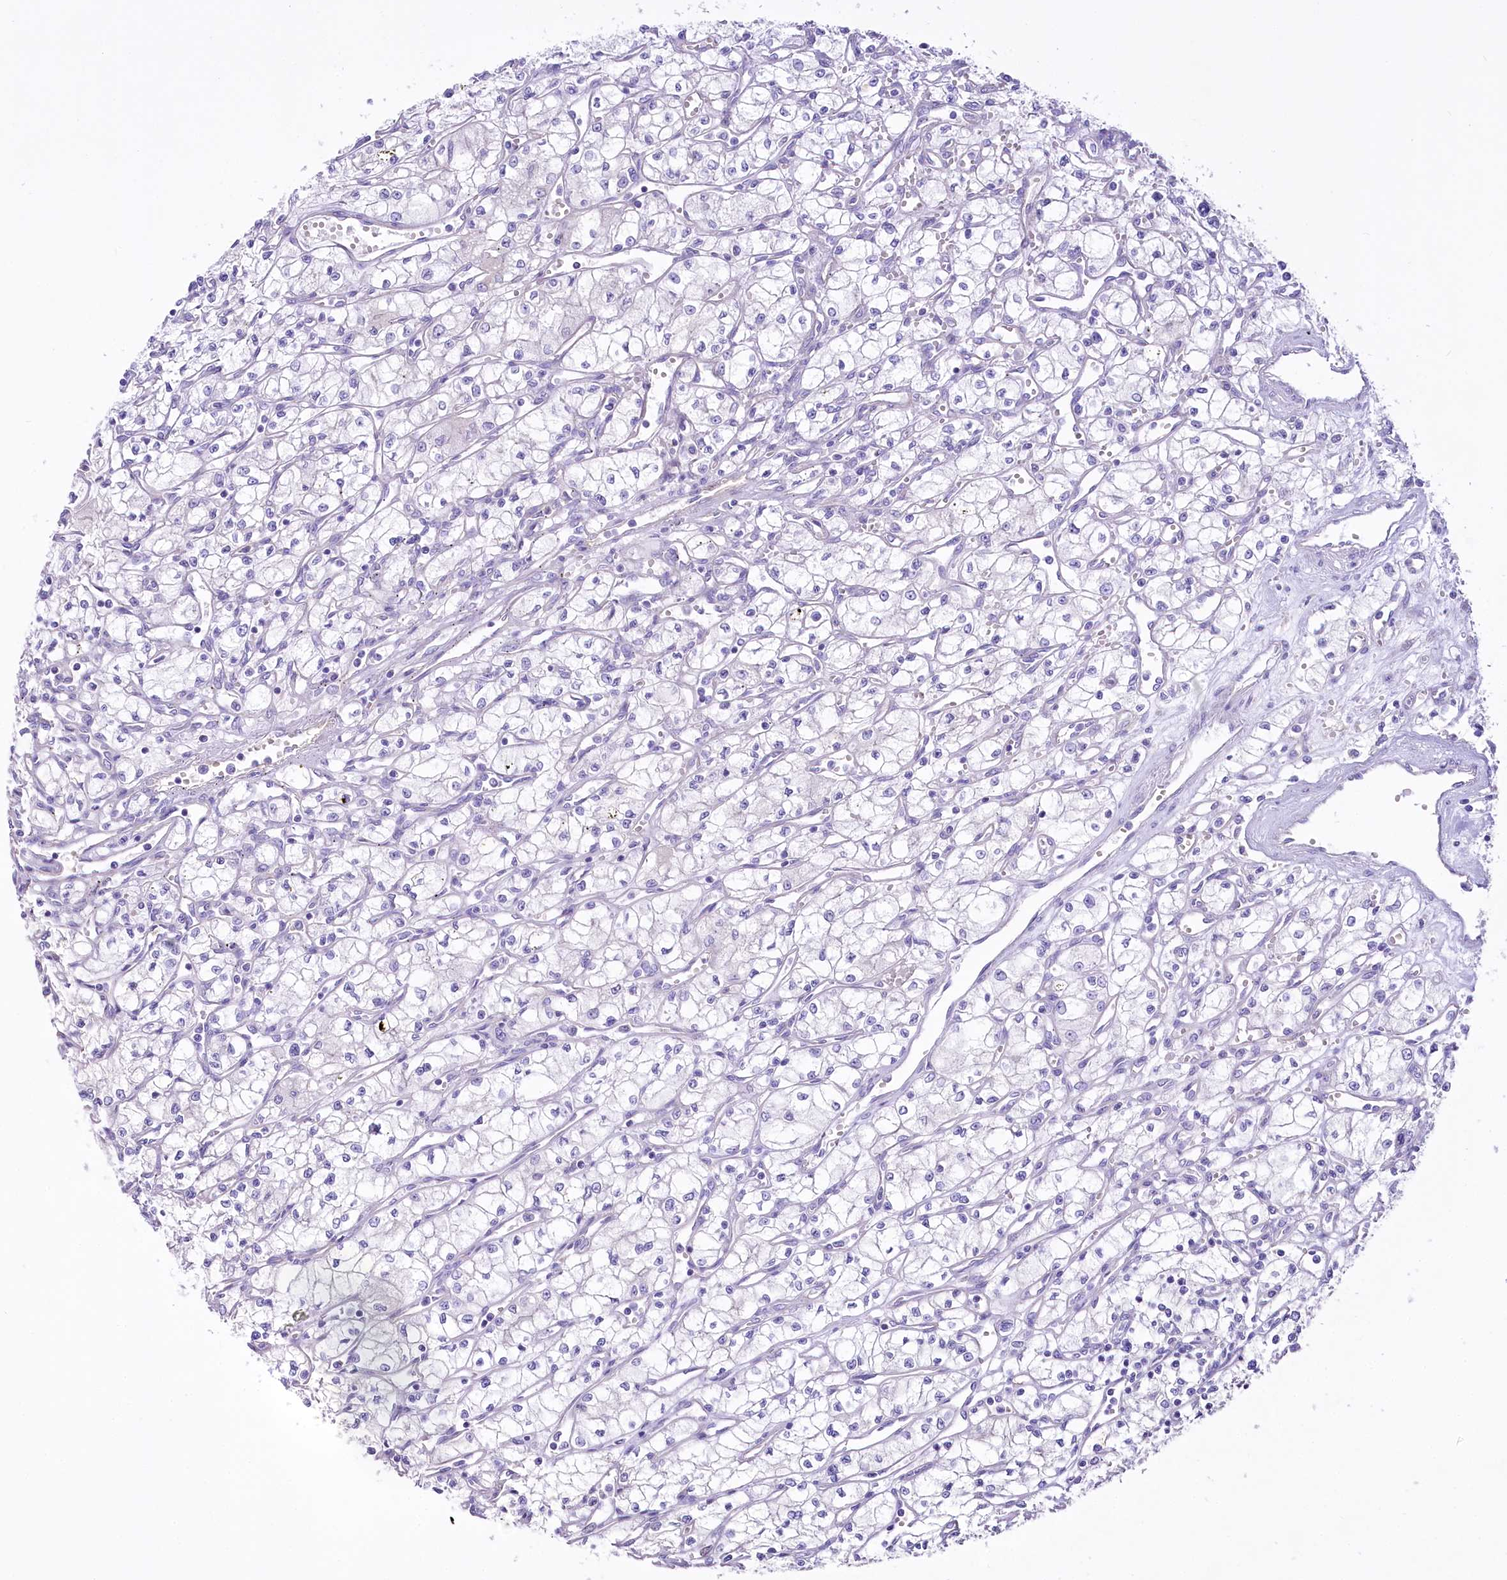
{"staining": {"intensity": "negative", "quantity": "none", "location": "none"}, "tissue": "renal cancer", "cell_type": "Tumor cells", "image_type": "cancer", "snomed": [{"axis": "morphology", "description": "Adenocarcinoma, NOS"}, {"axis": "topography", "description": "Kidney"}], "caption": "Immunohistochemistry (IHC) photomicrograph of renal adenocarcinoma stained for a protein (brown), which demonstrates no staining in tumor cells.", "gene": "LRRC34", "patient": {"sex": "male", "age": 59}}